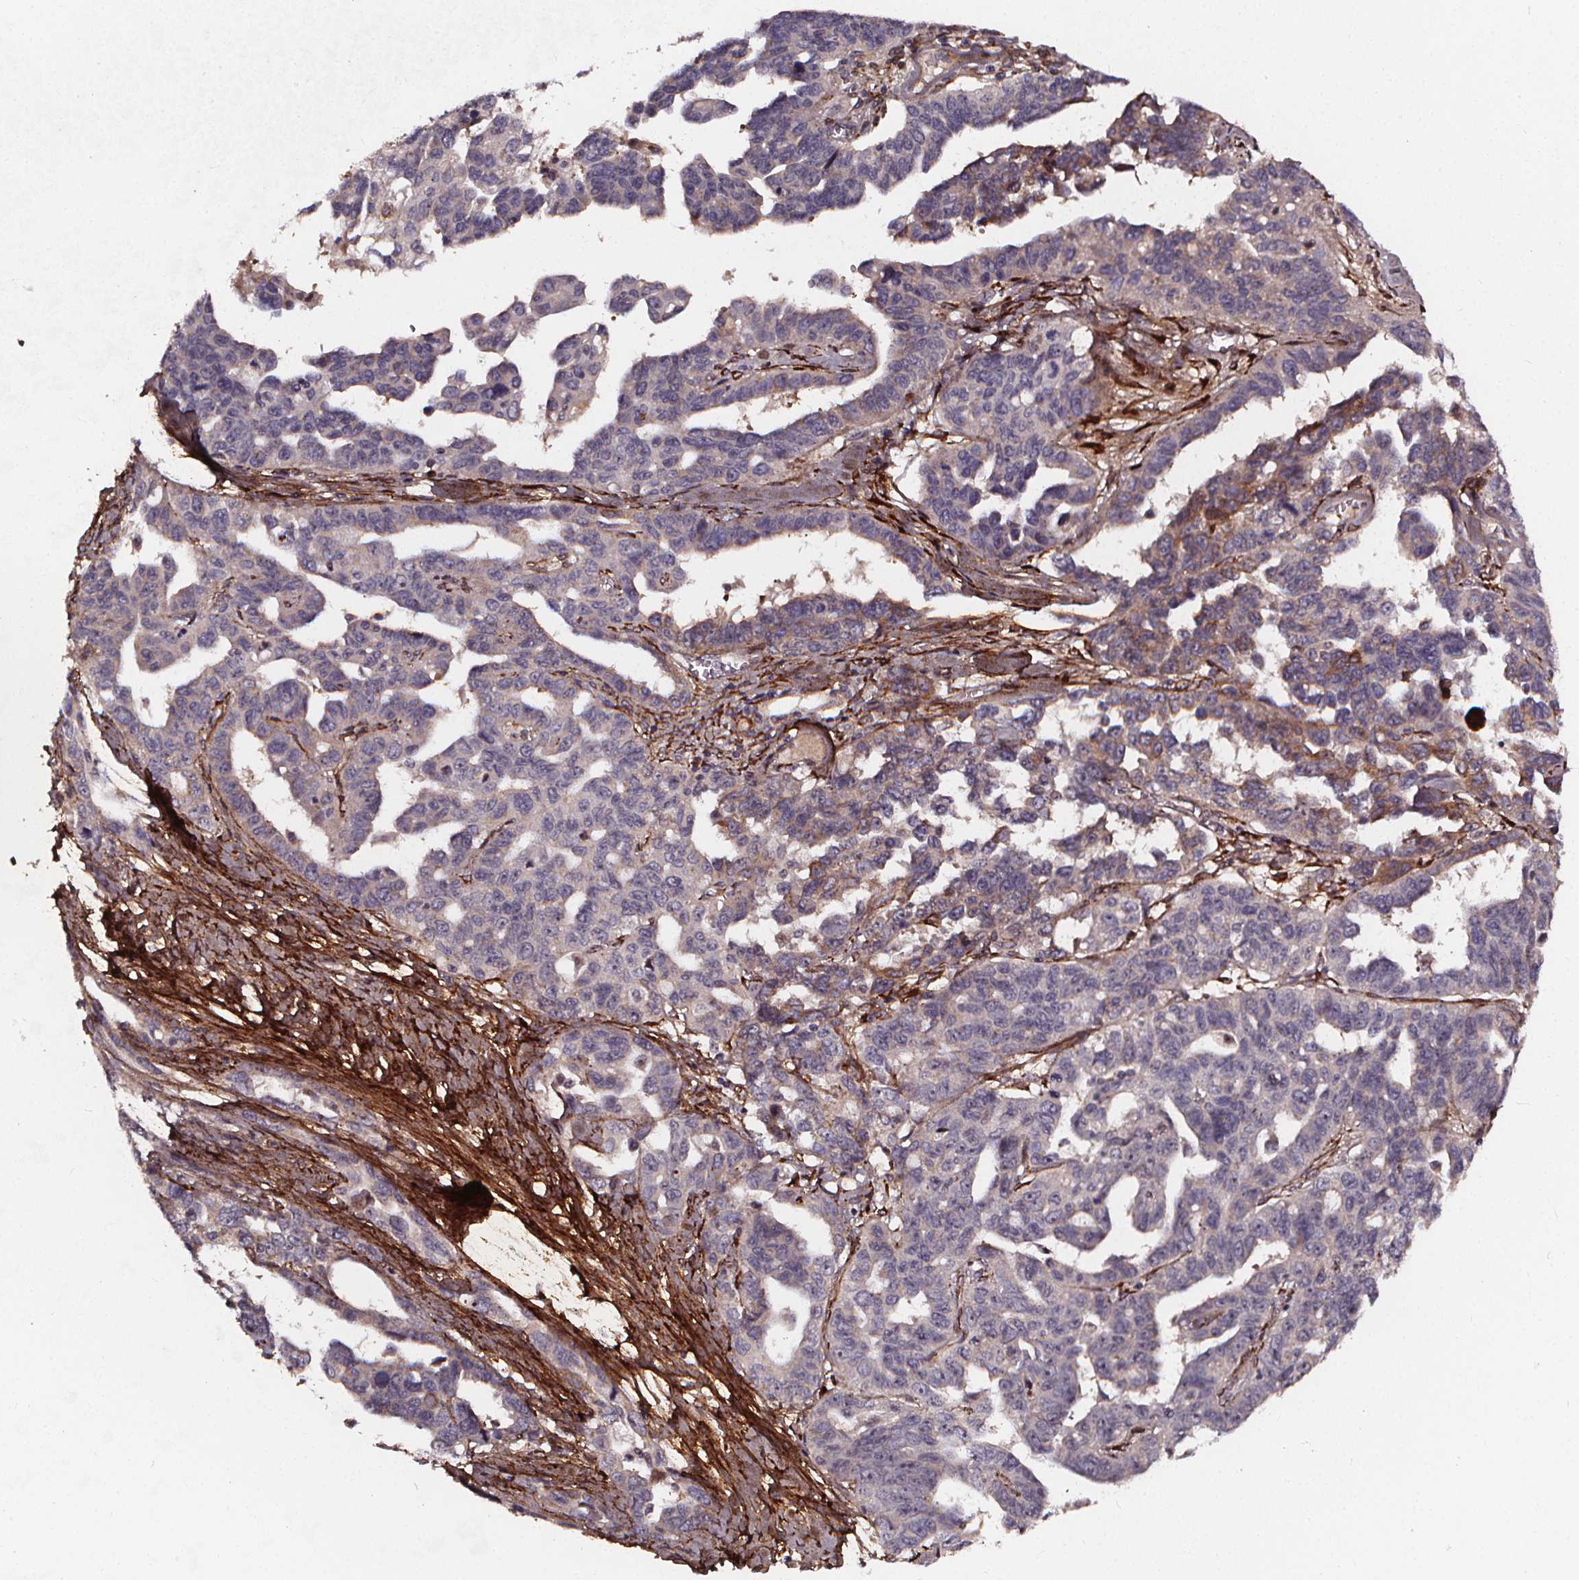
{"staining": {"intensity": "negative", "quantity": "none", "location": "none"}, "tissue": "ovarian cancer", "cell_type": "Tumor cells", "image_type": "cancer", "snomed": [{"axis": "morphology", "description": "Cystadenocarcinoma, serous, NOS"}, {"axis": "topography", "description": "Ovary"}], "caption": "An IHC histopathology image of ovarian cancer is shown. There is no staining in tumor cells of ovarian cancer.", "gene": "AEBP1", "patient": {"sex": "female", "age": 69}}